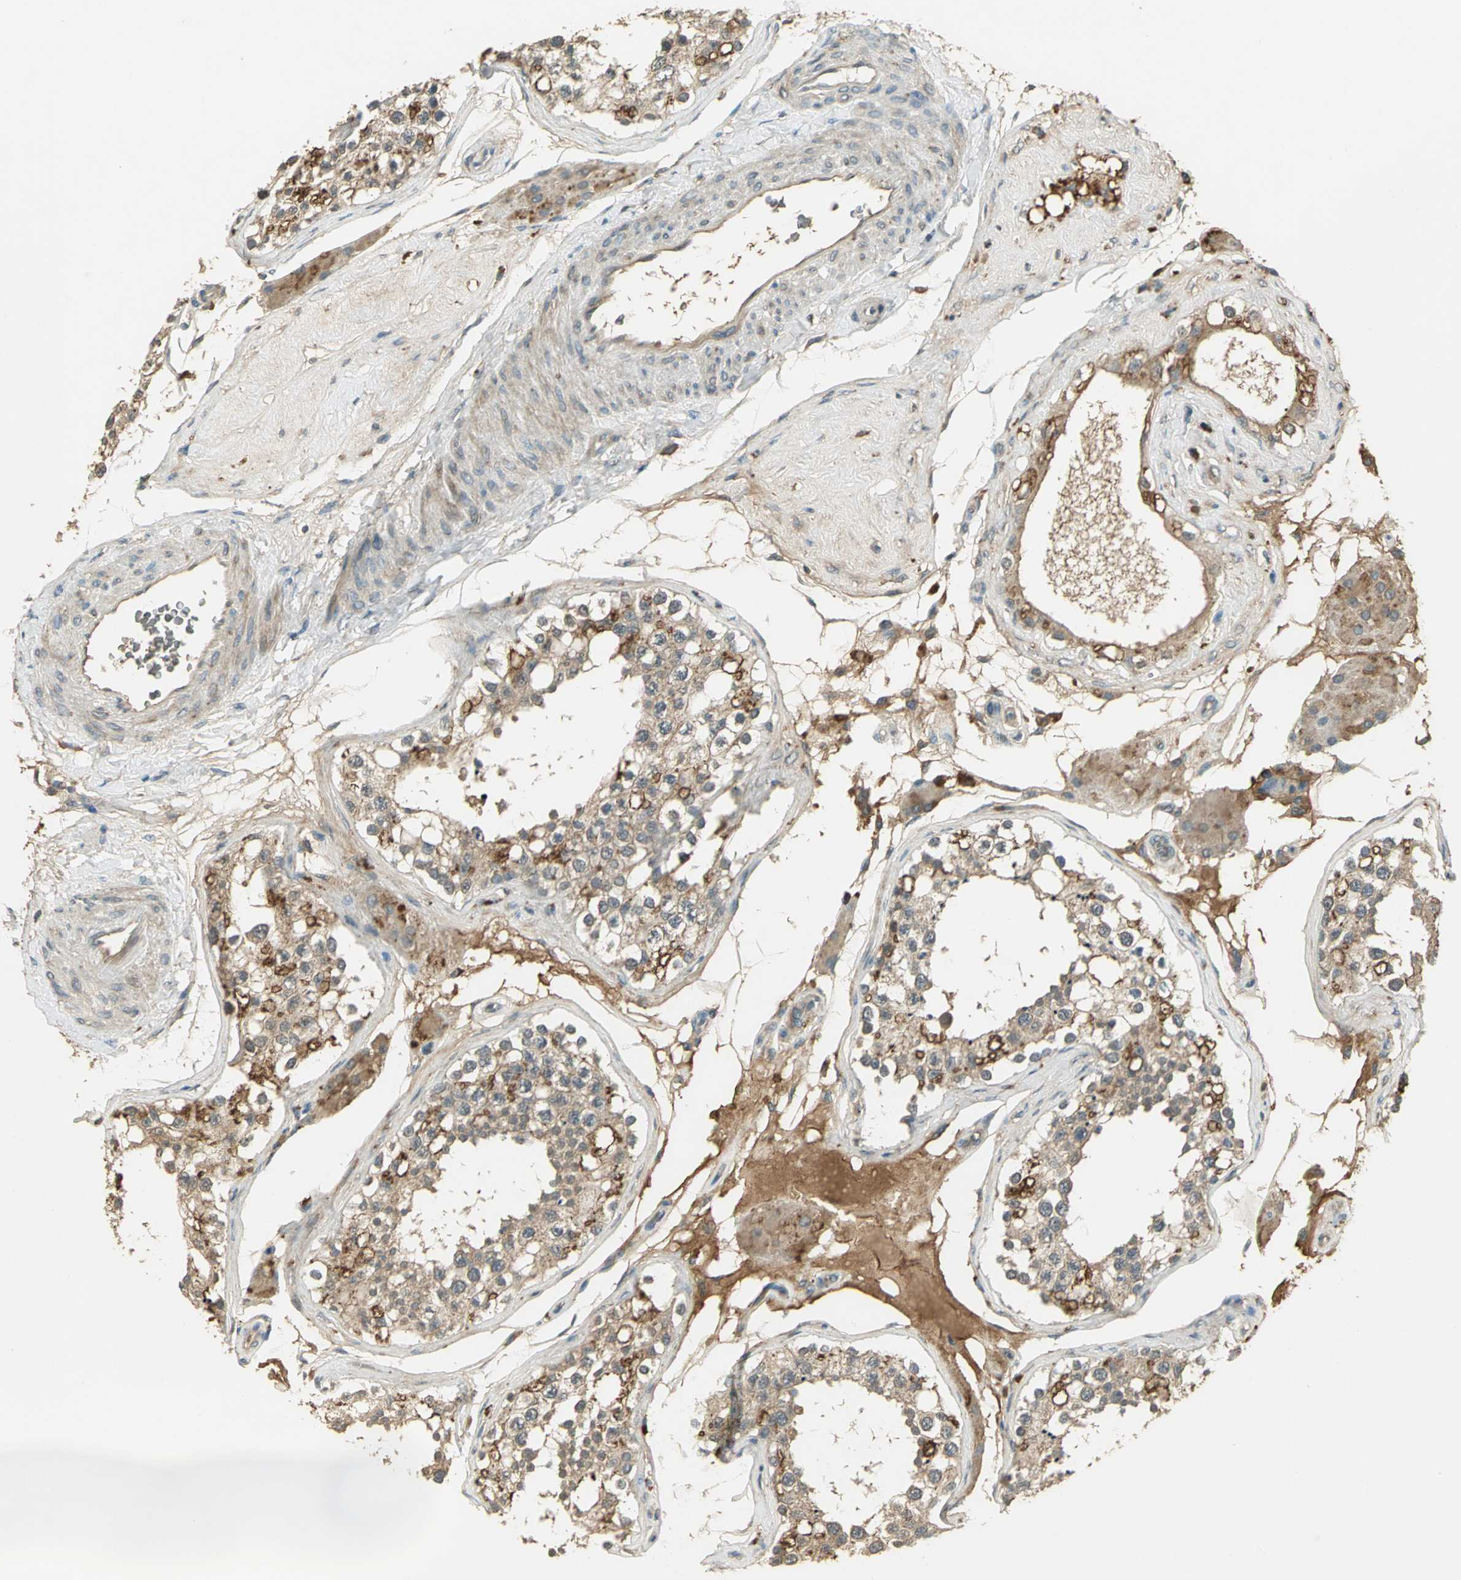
{"staining": {"intensity": "moderate", "quantity": ">75%", "location": "cytoplasmic/membranous"}, "tissue": "testis", "cell_type": "Cells in seminiferous ducts", "image_type": "normal", "snomed": [{"axis": "morphology", "description": "Normal tissue, NOS"}, {"axis": "topography", "description": "Testis"}], "caption": "Protein expression analysis of benign human testis reveals moderate cytoplasmic/membranous staining in approximately >75% of cells in seminiferous ducts. The staining was performed using DAB, with brown indicating positive protein expression. Nuclei are stained blue with hematoxylin.", "gene": "KEAP1", "patient": {"sex": "male", "age": 68}}